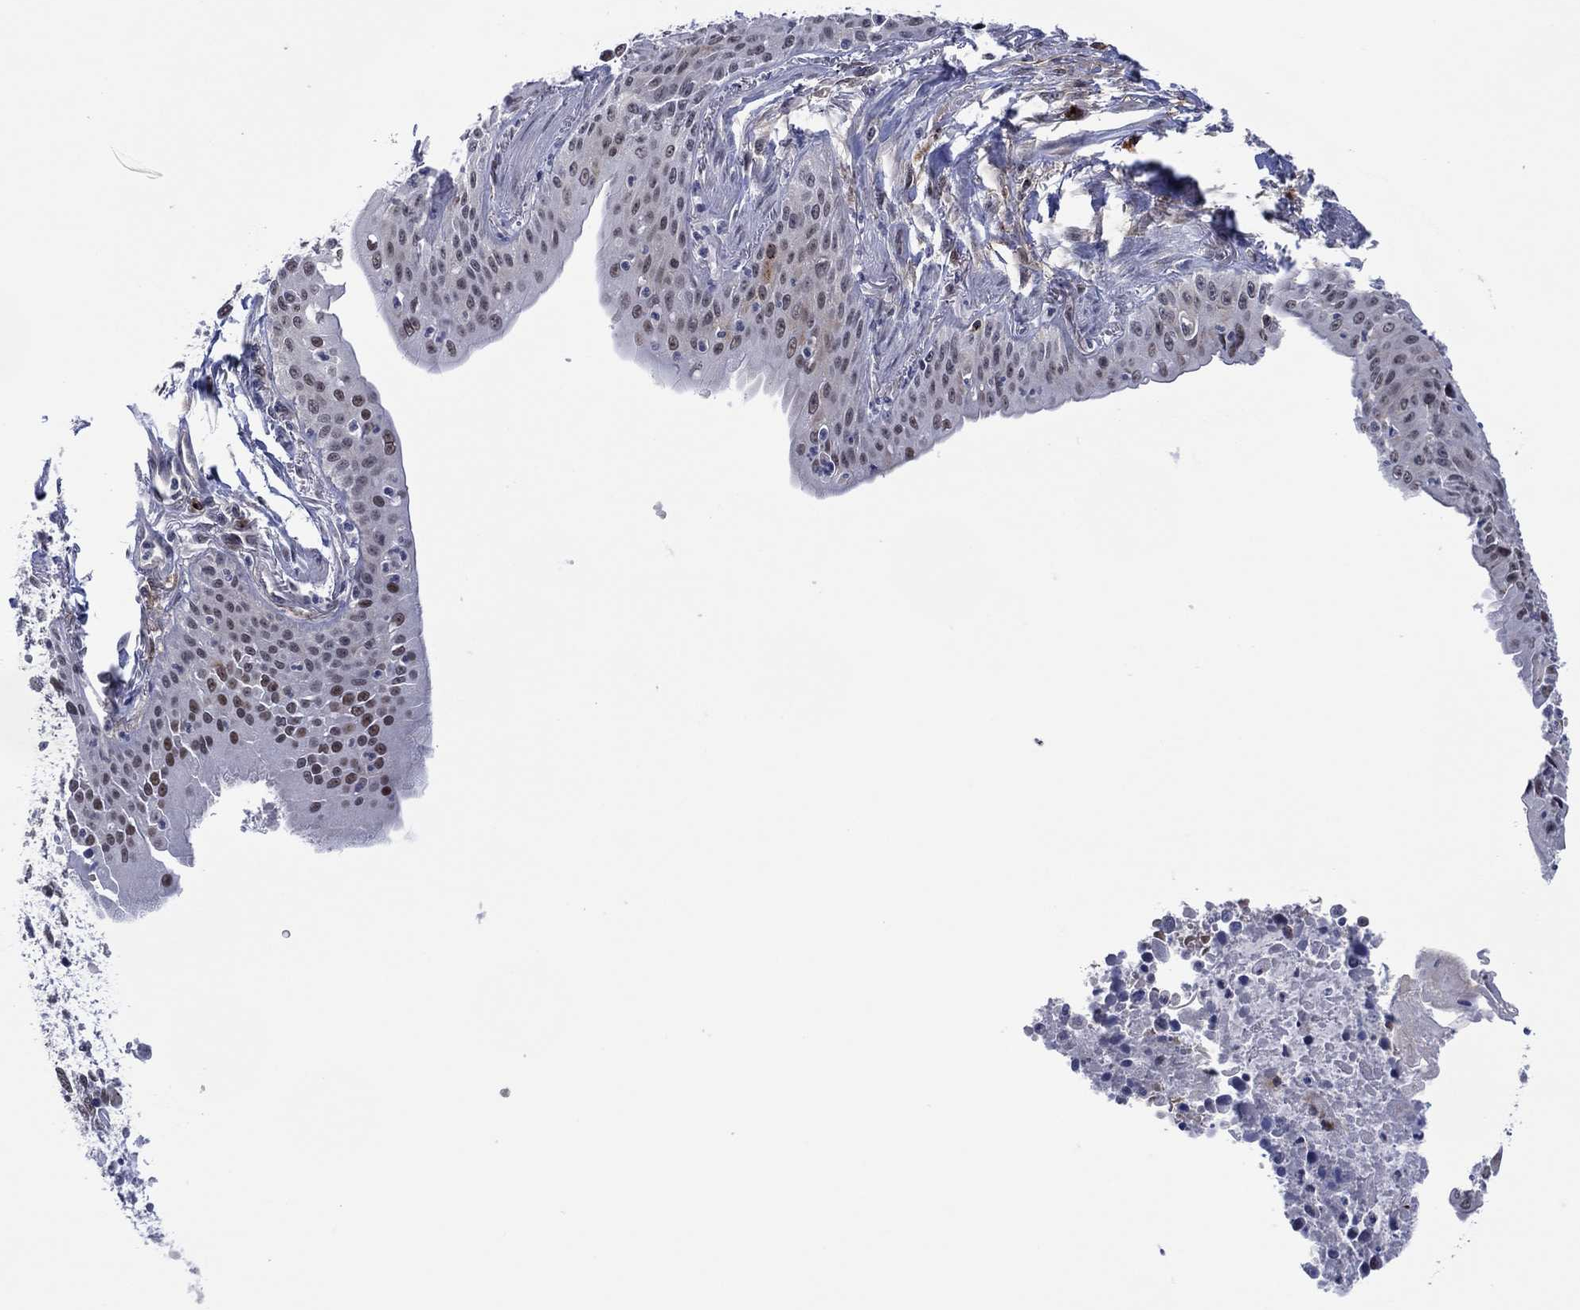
{"staining": {"intensity": "weak", "quantity": "<25%", "location": "nuclear"}, "tissue": "lung cancer", "cell_type": "Tumor cells", "image_type": "cancer", "snomed": [{"axis": "morphology", "description": "Squamous cell carcinoma, NOS"}, {"axis": "topography", "description": "Lung"}], "caption": "High power microscopy photomicrograph of an immunohistochemistry (IHC) image of lung squamous cell carcinoma, revealing no significant staining in tumor cells.", "gene": "DPP4", "patient": {"sex": "male", "age": 73}}